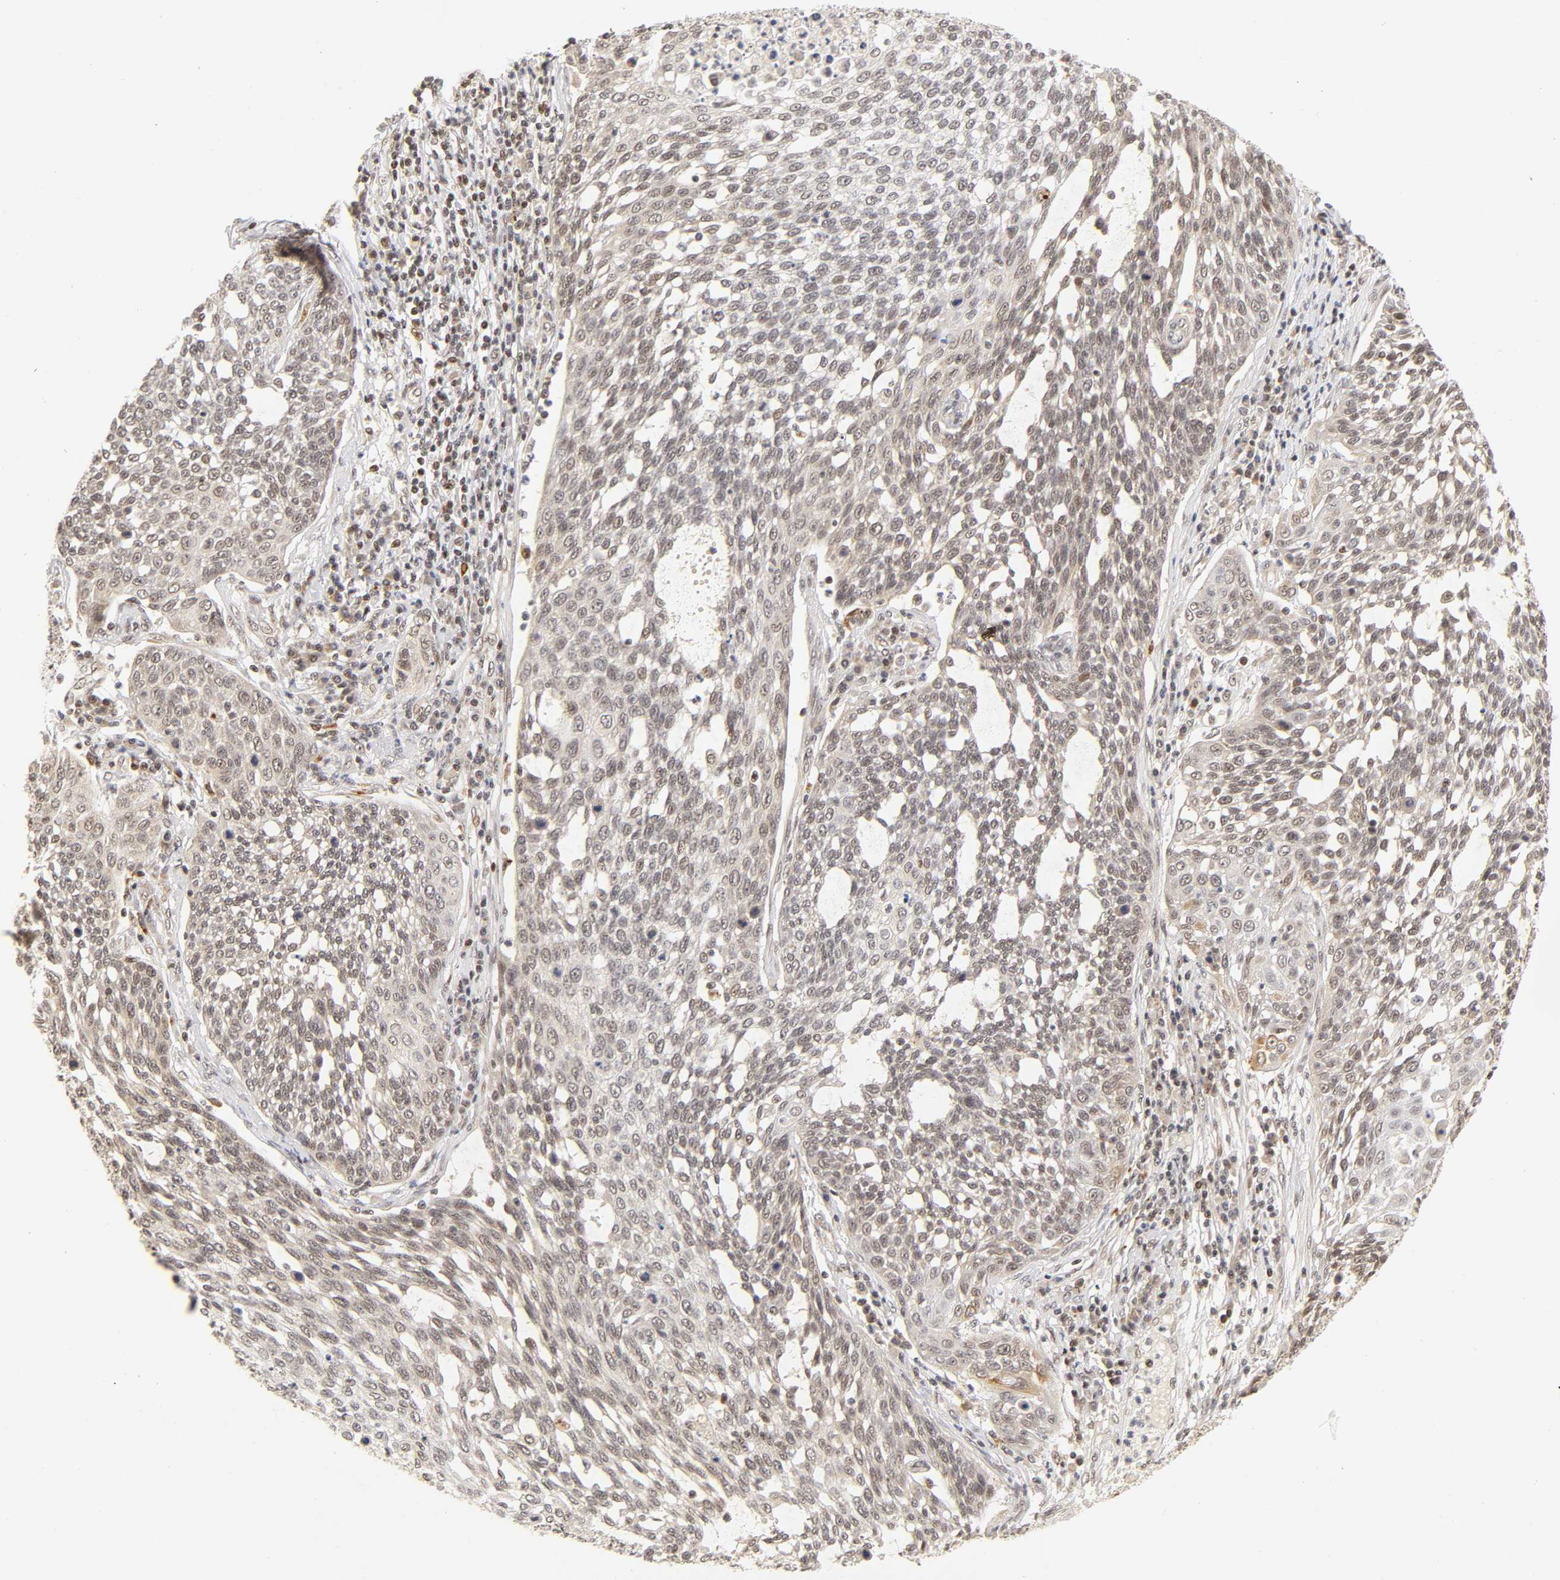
{"staining": {"intensity": "negative", "quantity": "none", "location": "none"}, "tissue": "cervical cancer", "cell_type": "Tumor cells", "image_type": "cancer", "snomed": [{"axis": "morphology", "description": "Squamous cell carcinoma, NOS"}, {"axis": "topography", "description": "Cervix"}], "caption": "This is an immunohistochemistry (IHC) micrograph of human cervical cancer. There is no expression in tumor cells.", "gene": "TAF10", "patient": {"sex": "female", "age": 34}}